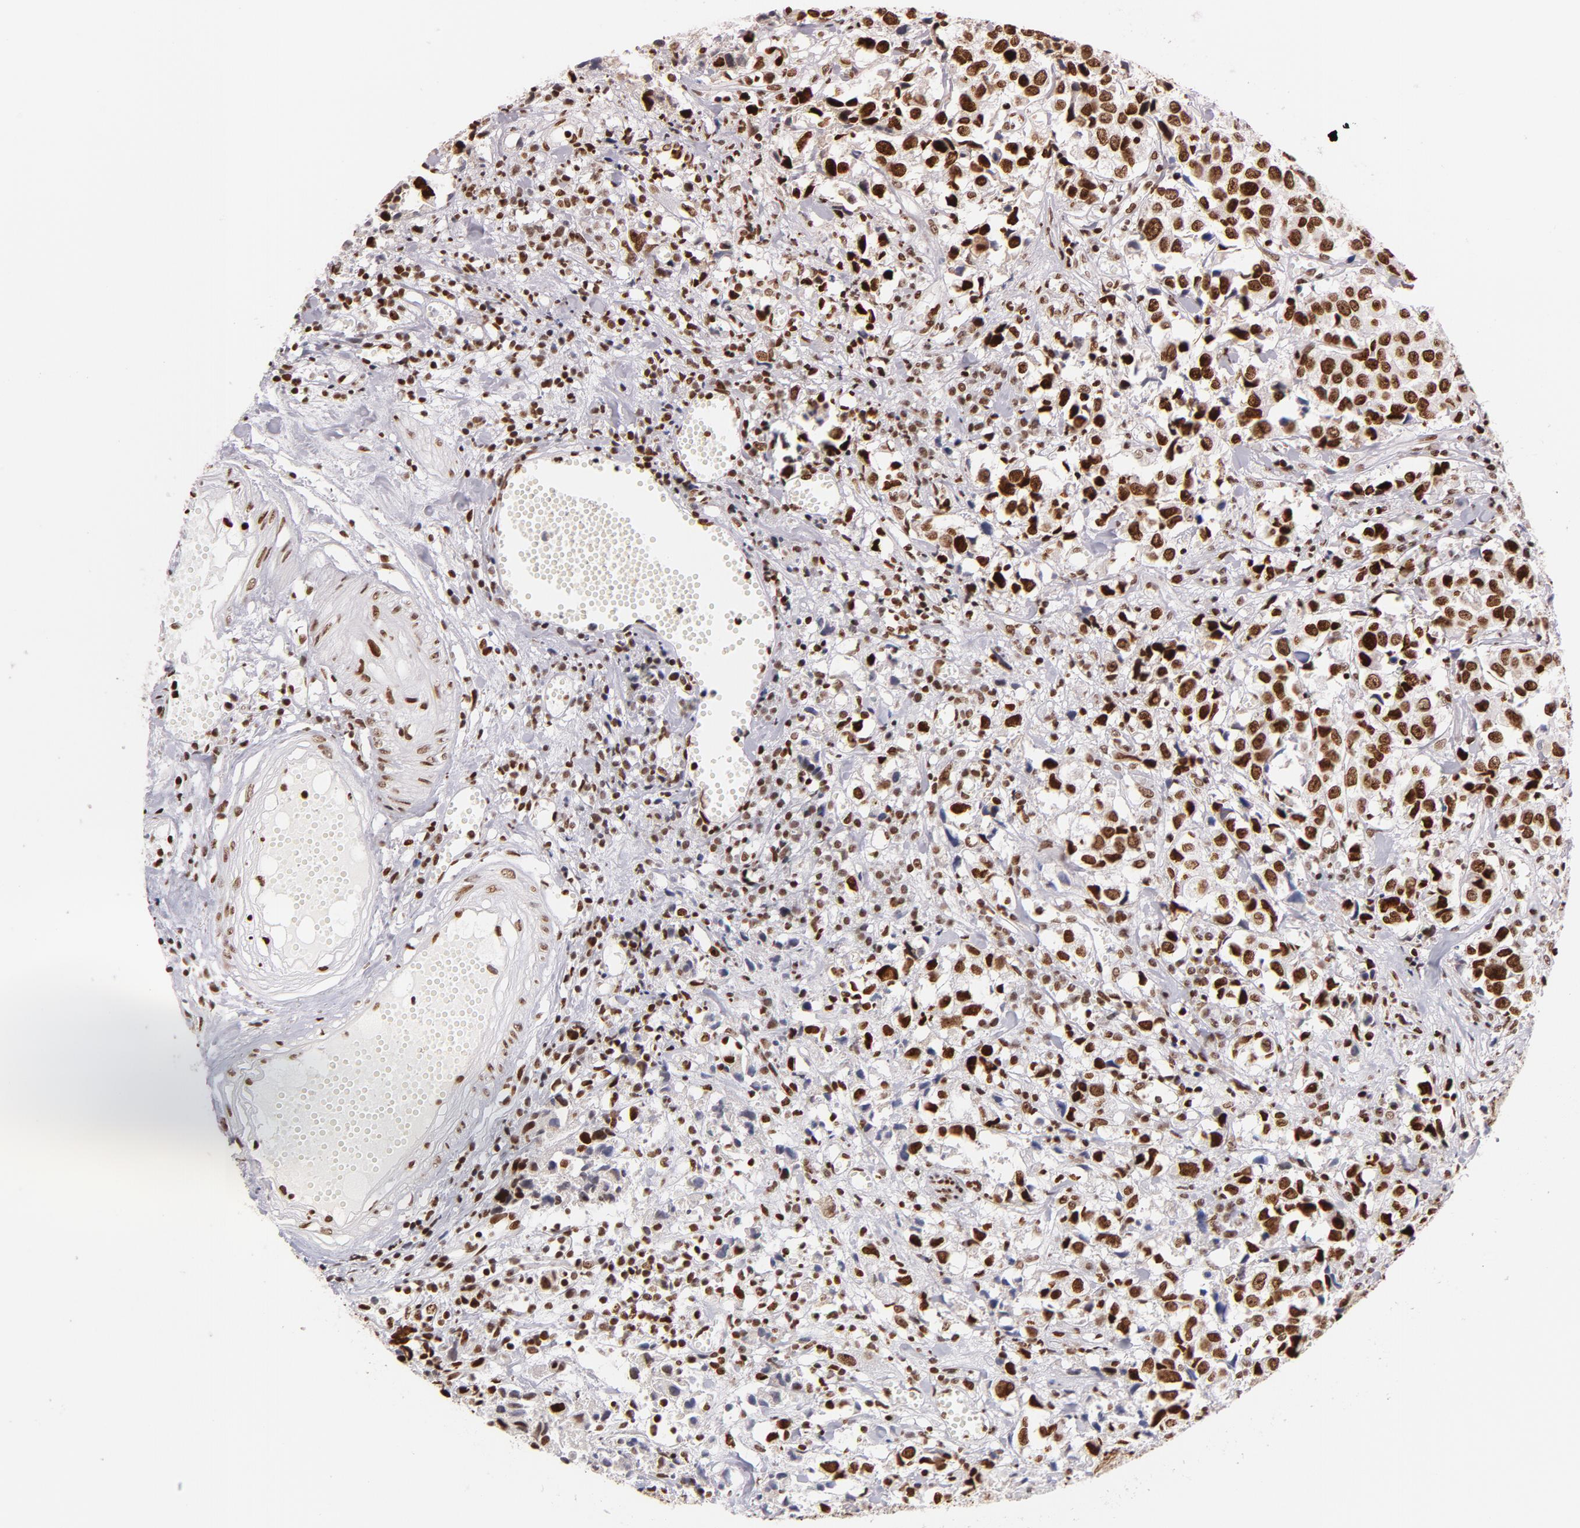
{"staining": {"intensity": "moderate", "quantity": ">75%", "location": "nuclear"}, "tissue": "urothelial cancer", "cell_type": "Tumor cells", "image_type": "cancer", "snomed": [{"axis": "morphology", "description": "Urothelial carcinoma, High grade"}, {"axis": "topography", "description": "Urinary bladder"}], "caption": "DAB immunohistochemical staining of human urothelial cancer shows moderate nuclear protein positivity in approximately >75% of tumor cells.", "gene": "TOP2B", "patient": {"sex": "female", "age": 75}}